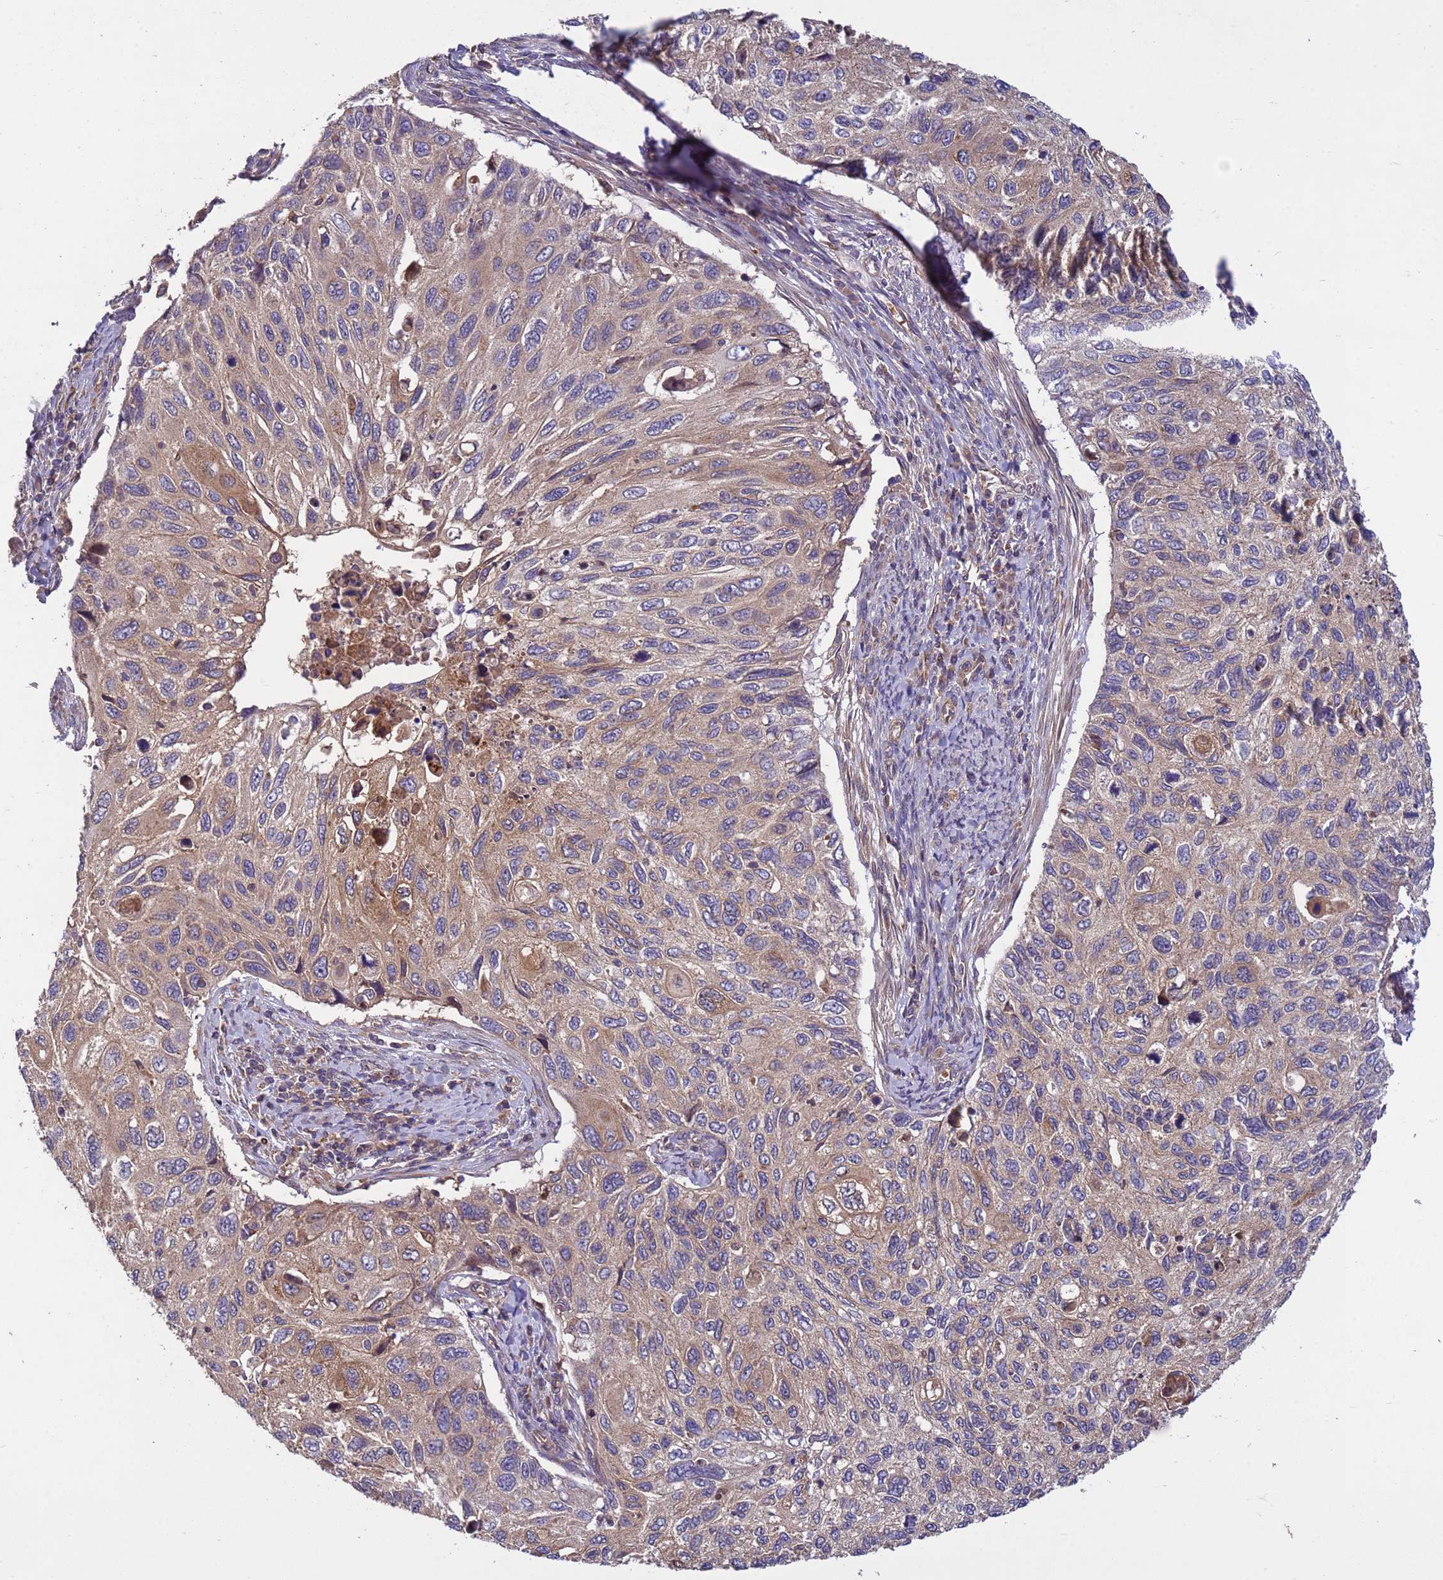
{"staining": {"intensity": "weak", "quantity": ">75%", "location": "cytoplasmic/membranous"}, "tissue": "cervical cancer", "cell_type": "Tumor cells", "image_type": "cancer", "snomed": [{"axis": "morphology", "description": "Squamous cell carcinoma, NOS"}, {"axis": "topography", "description": "Cervix"}], "caption": "Immunohistochemistry (IHC) of squamous cell carcinoma (cervical) displays low levels of weak cytoplasmic/membranous staining in about >75% of tumor cells.", "gene": "RAB10", "patient": {"sex": "female", "age": 70}}